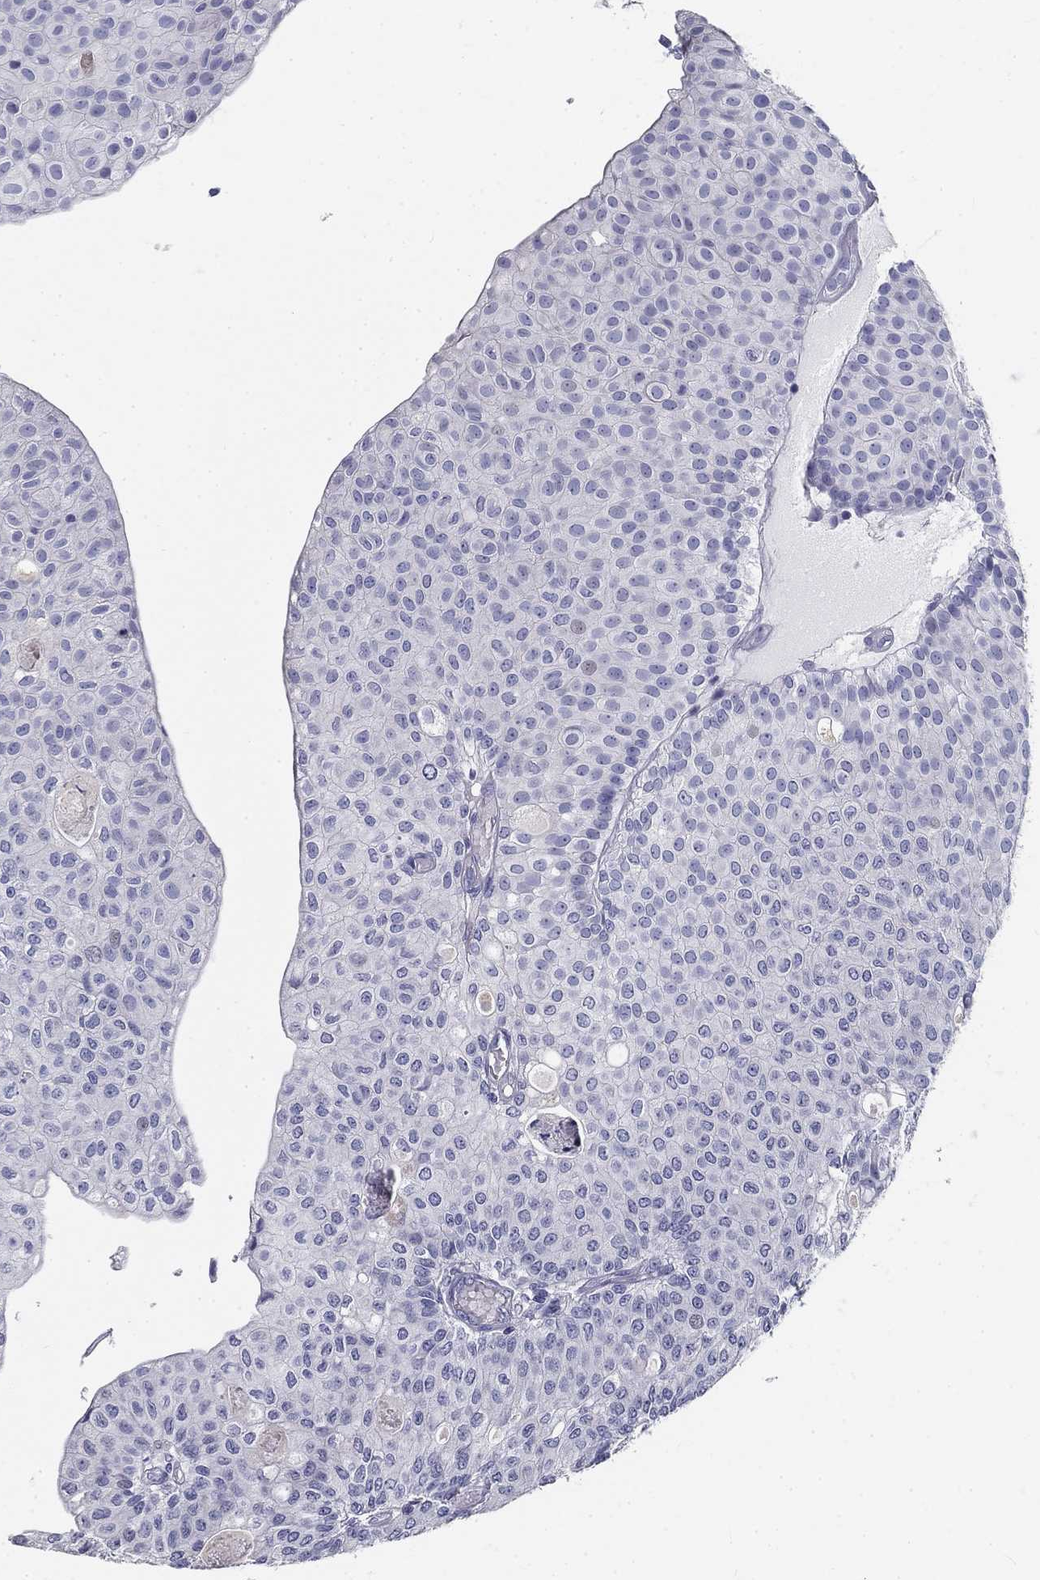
{"staining": {"intensity": "negative", "quantity": "none", "location": "none"}, "tissue": "urothelial cancer", "cell_type": "Tumor cells", "image_type": "cancer", "snomed": [{"axis": "morphology", "description": "Urothelial carcinoma, Low grade"}, {"axis": "topography", "description": "Urinary bladder"}], "caption": "High power microscopy histopathology image of an IHC photomicrograph of low-grade urothelial carcinoma, revealing no significant positivity in tumor cells. (Immunohistochemistry, brightfield microscopy, high magnification).", "gene": "GALNTL5", "patient": {"sex": "male", "age": 89}}